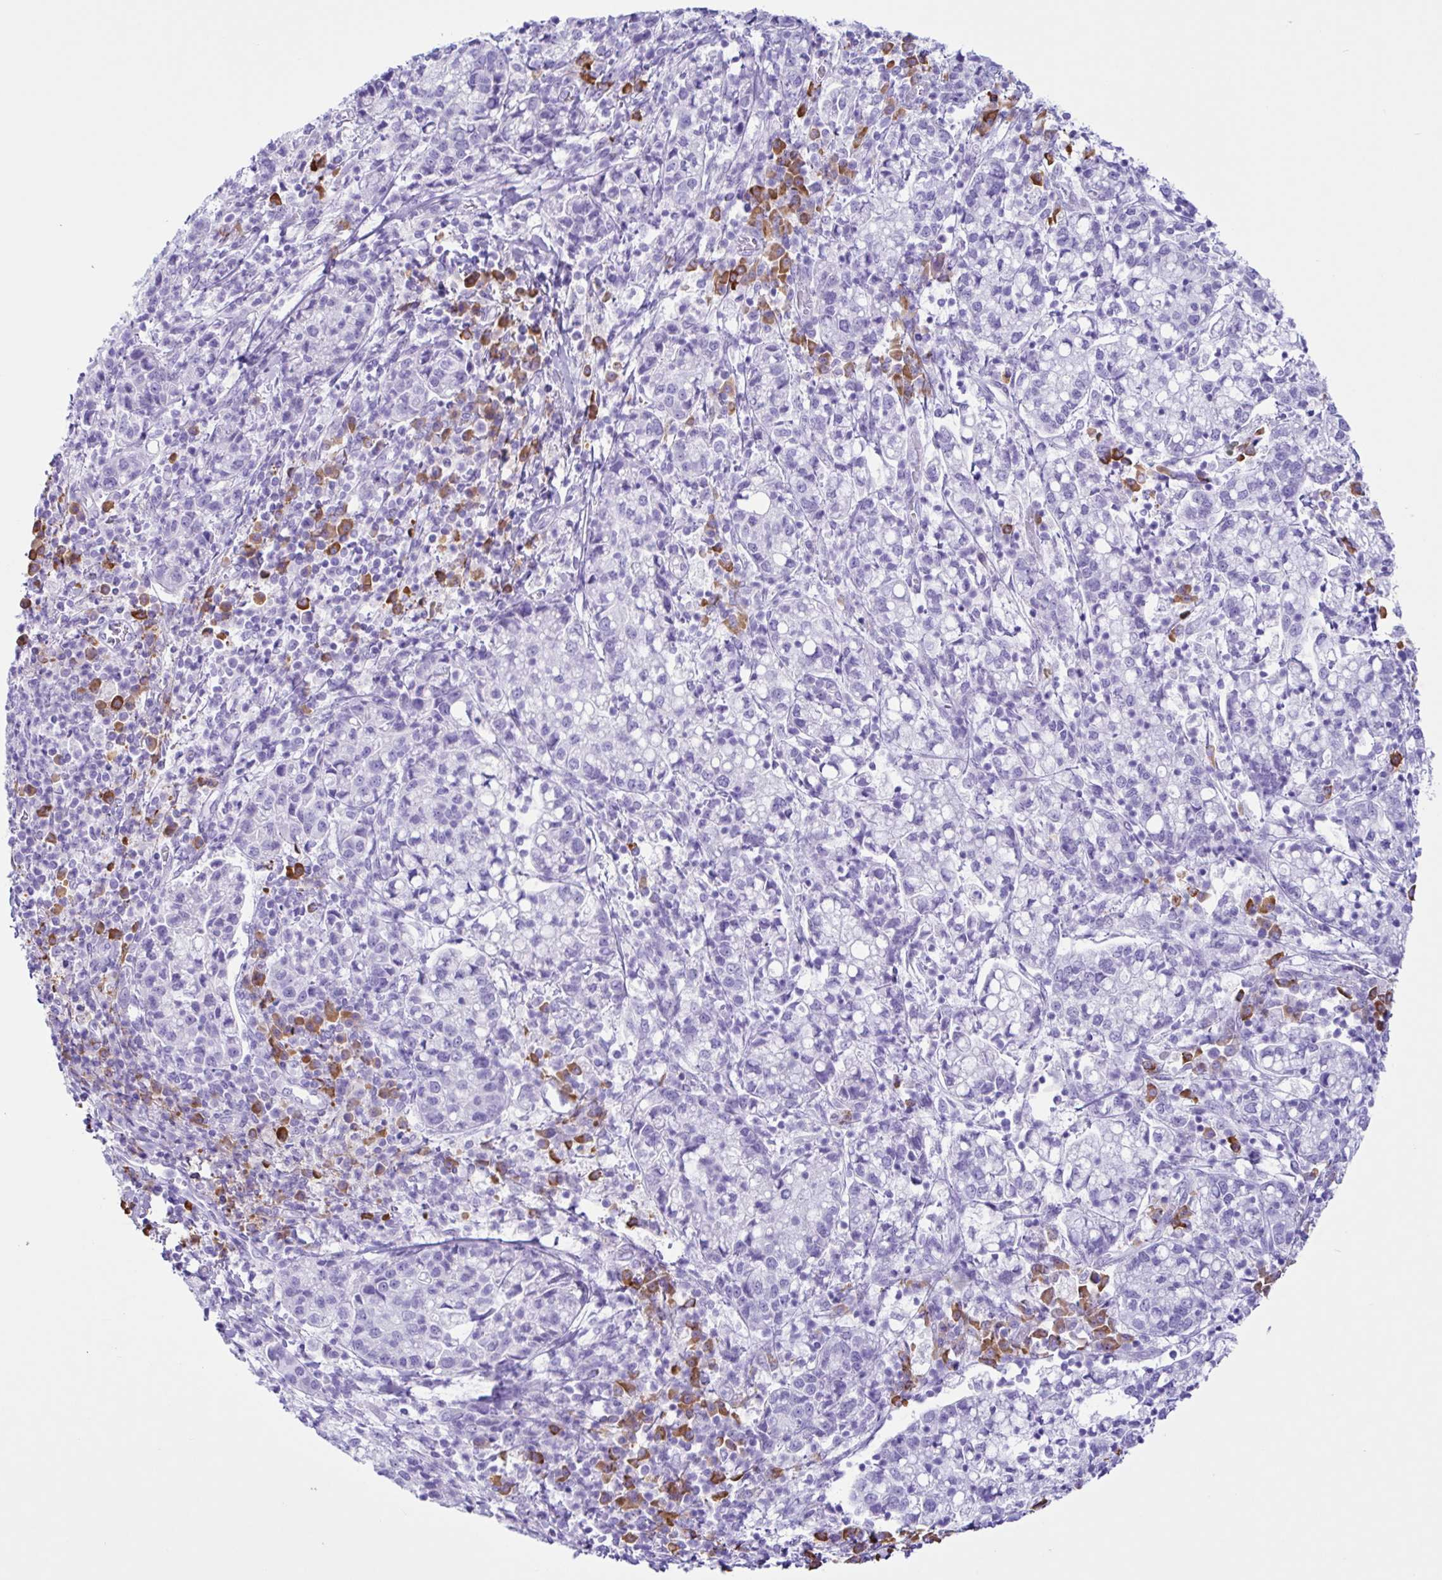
{"staining": {"intensity": "negative", "quantity": "none", "location": "none"}, "tissue": "cervical cancer", "cell_type": "Tumor cells", "image_type": "cancer", "snomed": [{"axis": "morphology", "description": "Normal tissue, NOS"}, {"axis": "morphology", "description": "Adenocarcinoma, NOS"}, {"axis": "topography", "description": "Cervix"}], "caption": "Cervical adenocarcinoma was stained to show a protein in brown. There is no significant positivity in tumor cells.", "gene": "PIGF", "patient": {"sex": "female", "age": 44}}